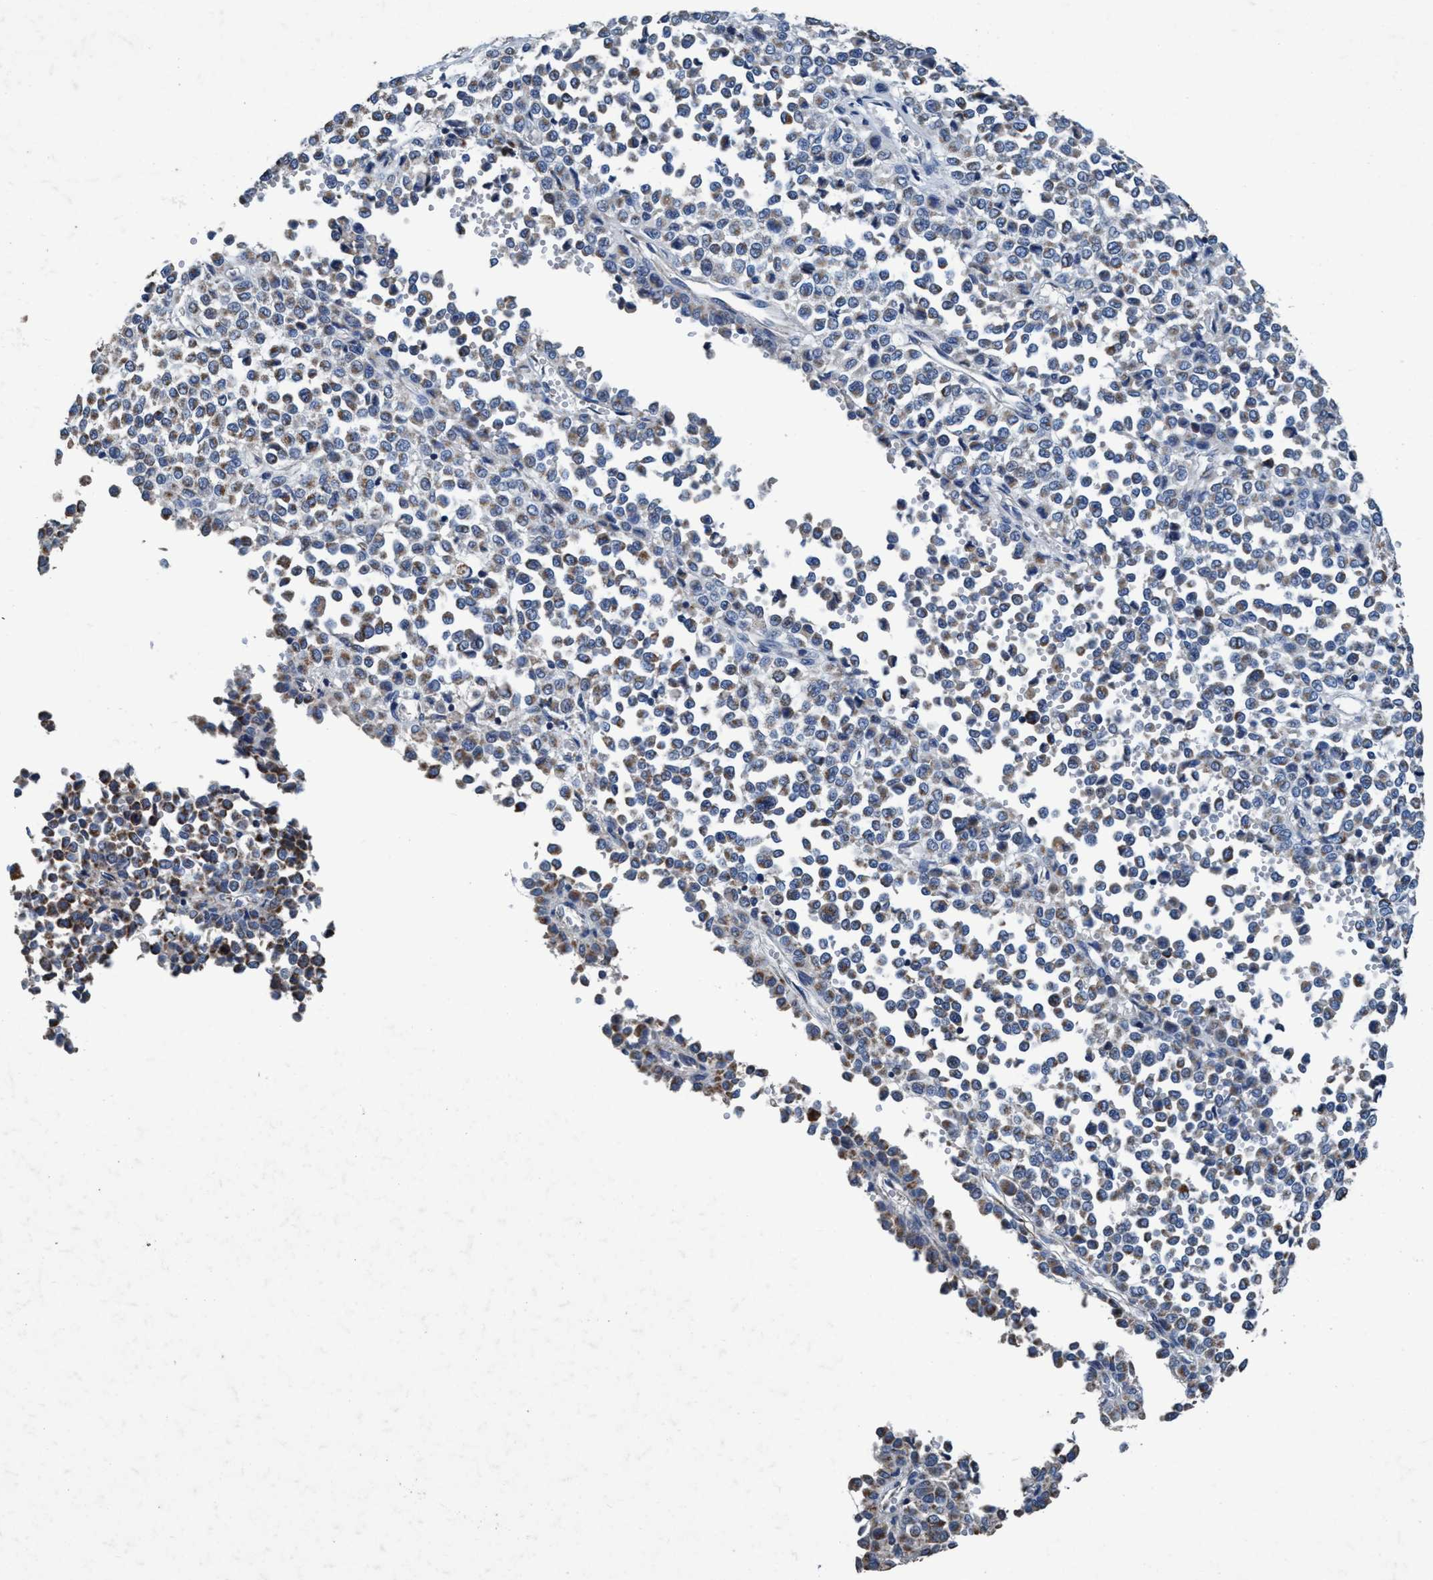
{"staining": {"intensity": "weak", "quantity": "25%-75%", "location": "cytoplasmic/membranous"}, "tissue": "melanoma", "cell_type": "Tumor cells", "image_type": "cancer", "snomed": [{"axis": "morphology", "description": "Malignant melanoma, Metastatic site"}, {"axis": "topography", "description": "Pancreas"}], "caption": "High-power microscopy captured an immunohistochemistry (IHC) histopathology image of malignant melanoma (metastatic site), revealing weak cytoplasmic/membranous expression in about 25%-75% of tumor cells.", "gene": "ANKFN1", "patient": {"sex": "female", "age": 30}}